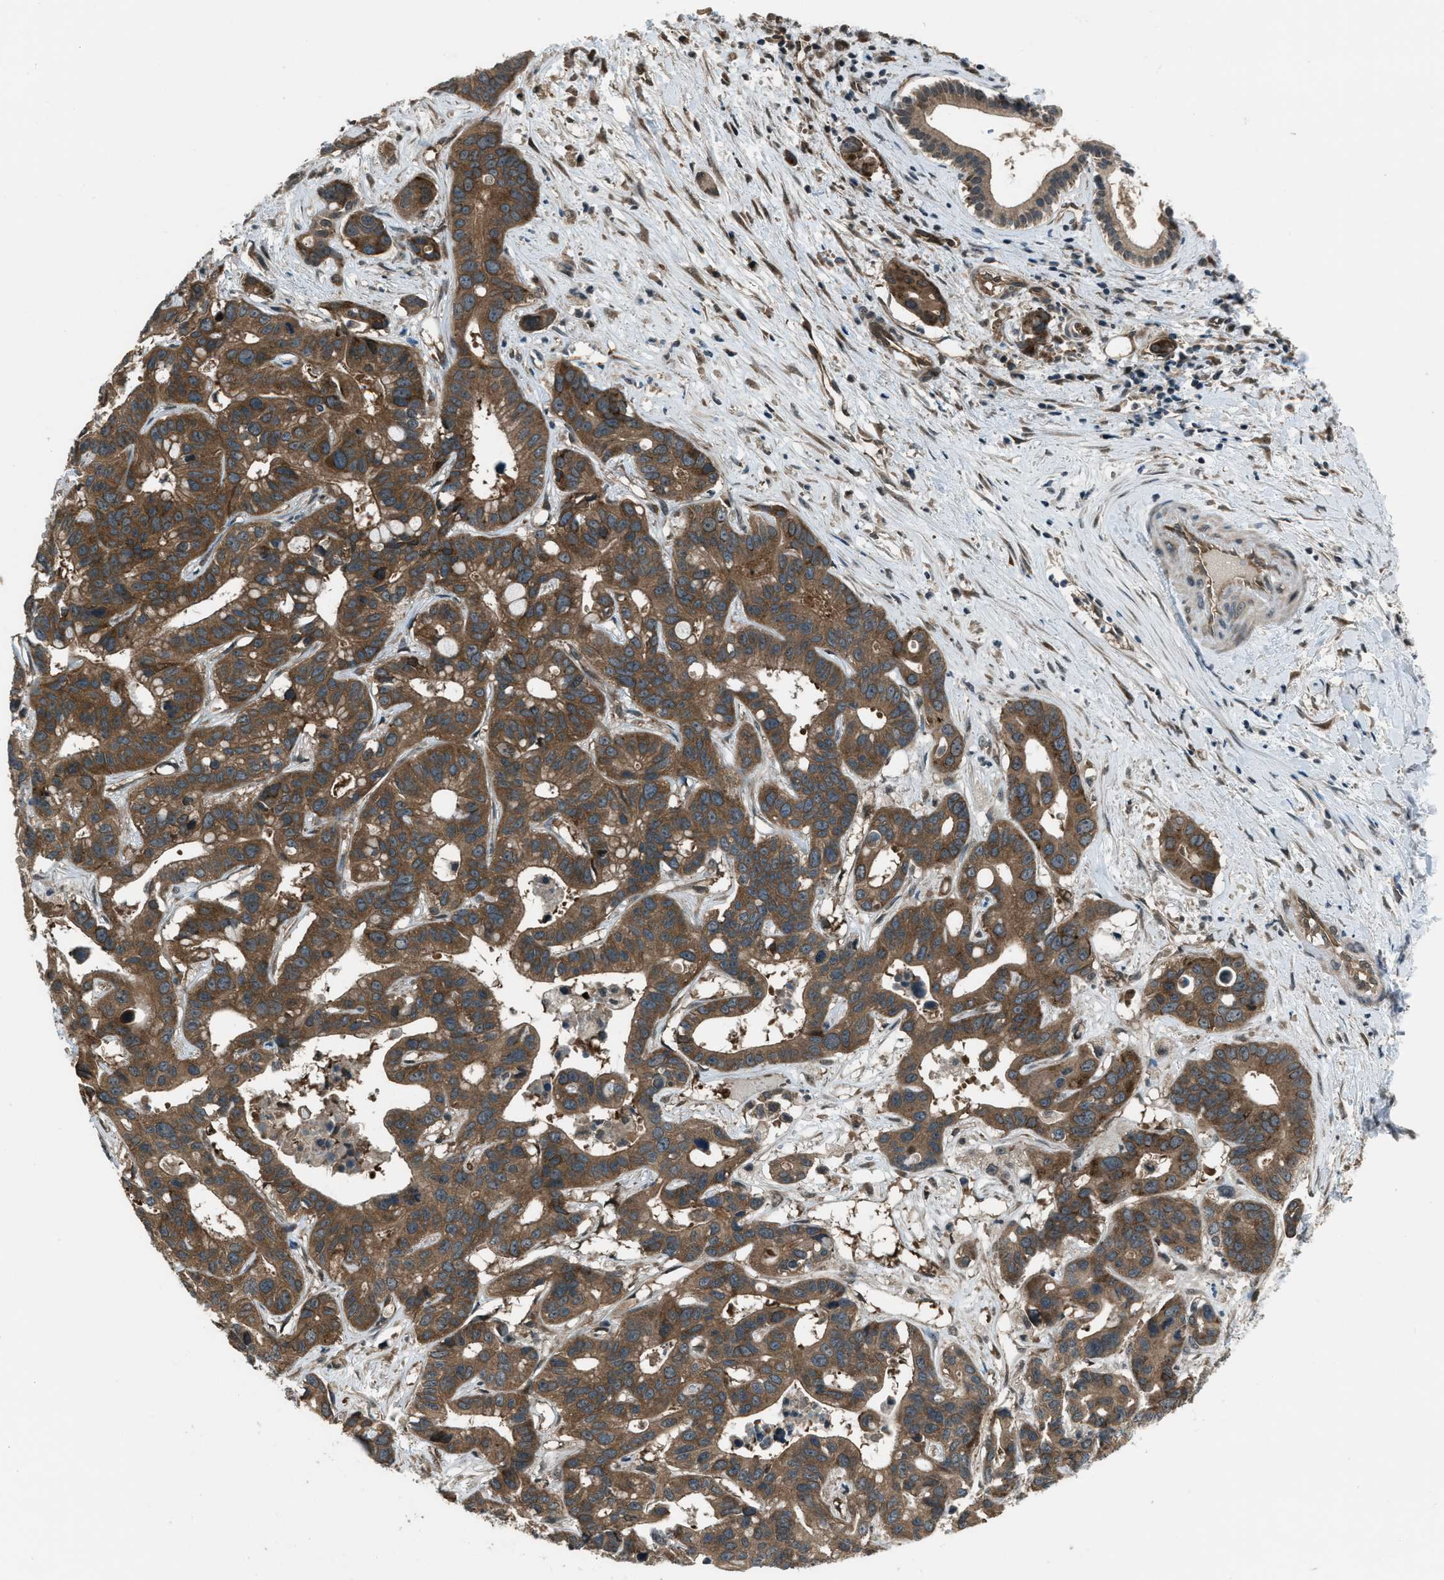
{"staining": {"intensity": "strong", "quantity": ">75%", "location": "cytoplasmic/membranous"}, "tissue": "liver cancer", "cell_type": "Tumor cells", "image_type": "cancer", "snomed": [{"axis": "morphology", "description": "Cholangiocarcinoma"}, {"axis": "topography", "description": "Liver"}], "caption": "Liver cholangiocarcinoma stained with a protein marker demonstrates strong staining in tumor cells.", "gene": "ASAP2", "patient": {"sex": "female", "age": 65}}